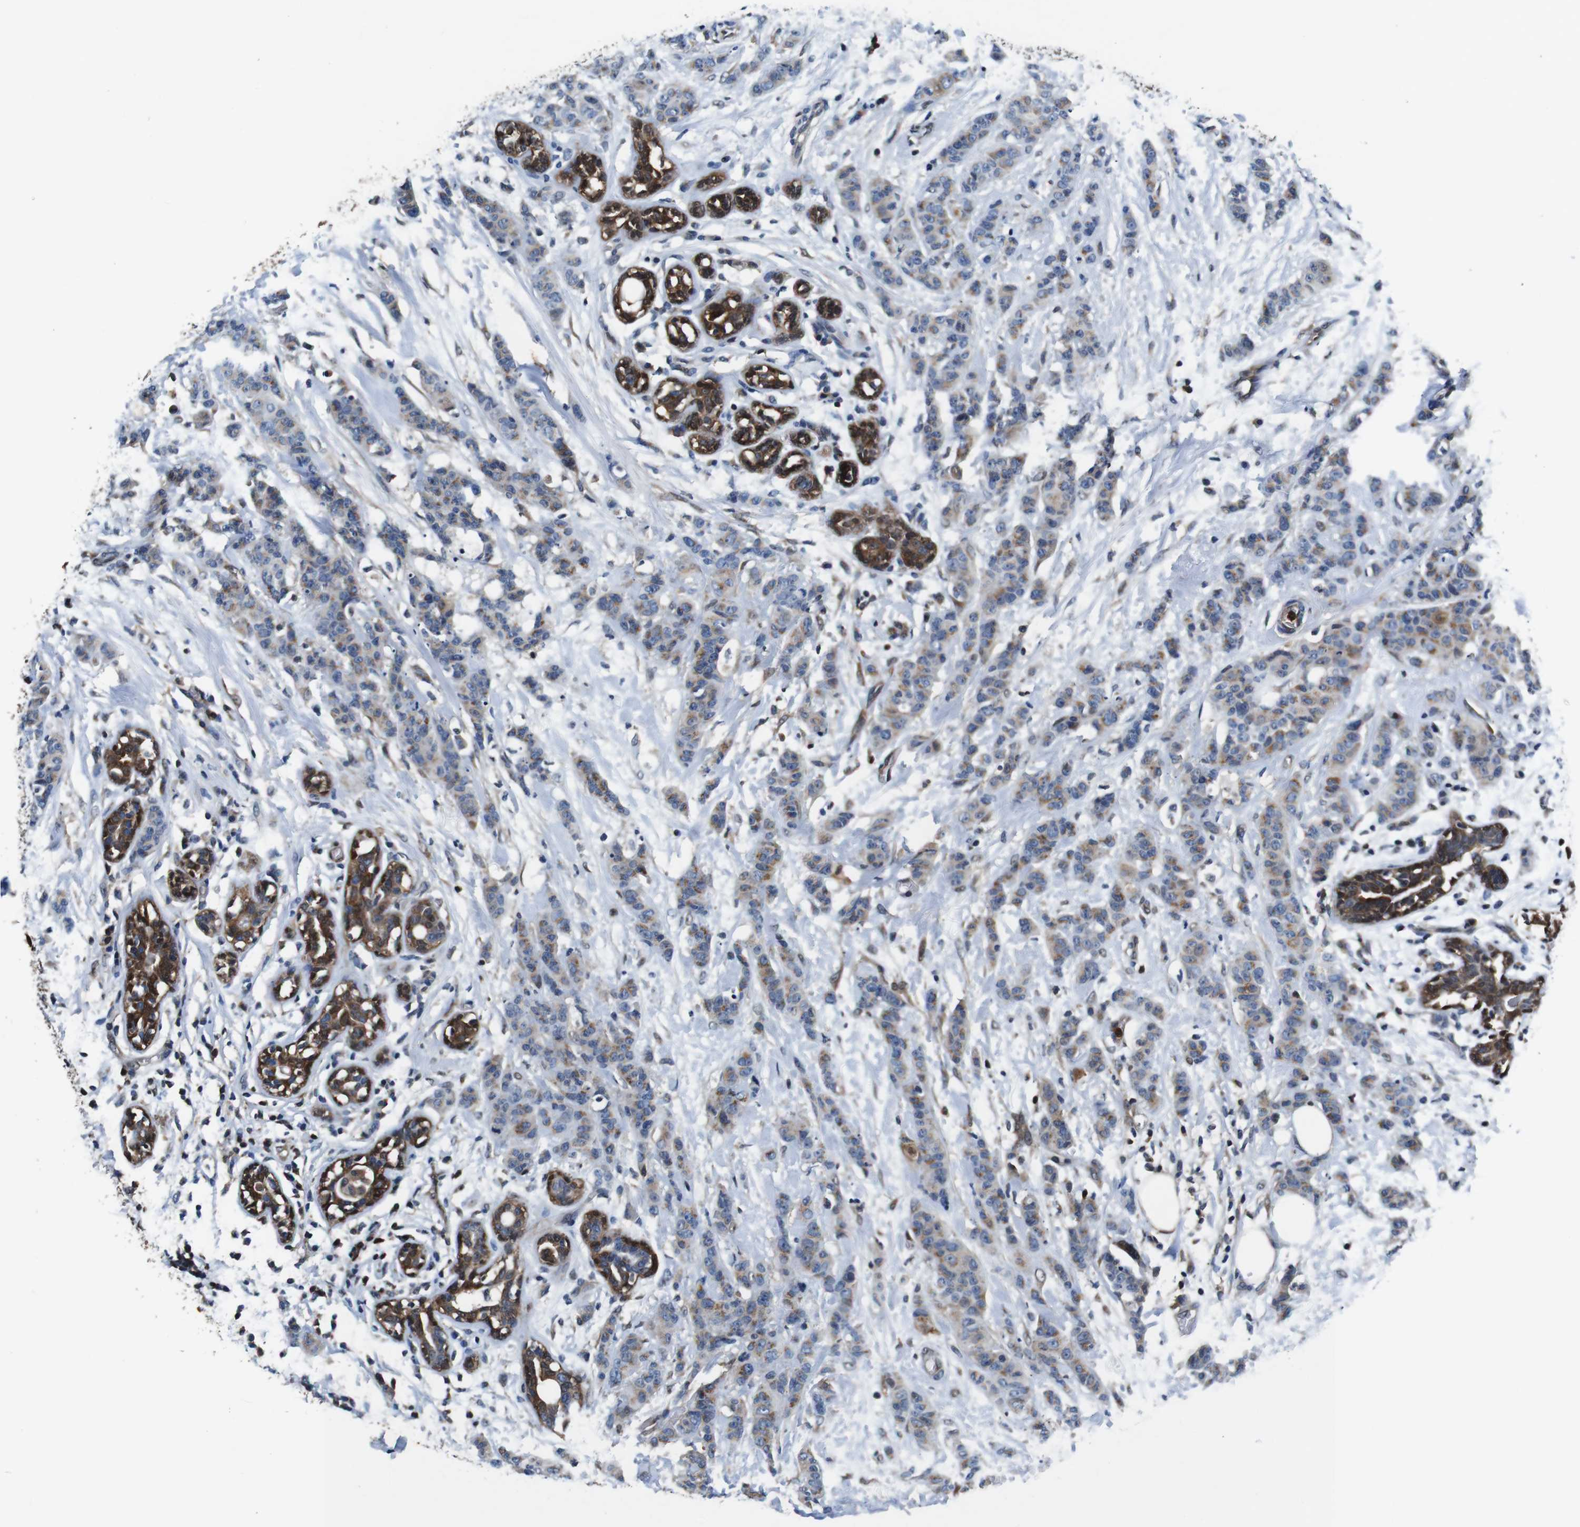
{"staining": {"intensity": "weak", "quantity": ">75%", "location": "cytoplasmic/membranous"}, "tissue": "breast cancer", "cell_type": "Tumor cells", "image_type": "cancer", "snomed": [{"axis": "morphology", "description": "Normal tissue, NOS"}, {"axis": "morphology", "description": "Duct carcinoma"}, {"axis": "topography", "description": "Breast"}], "caption": "Approximately >75% of tumor cells in breast cancer show weak cytoplasmic/membranous protein staining as visualized by brown immunohistochemical staining.", "gene": "ANXA1", "patient": {"sex": "female", "age": 40}}